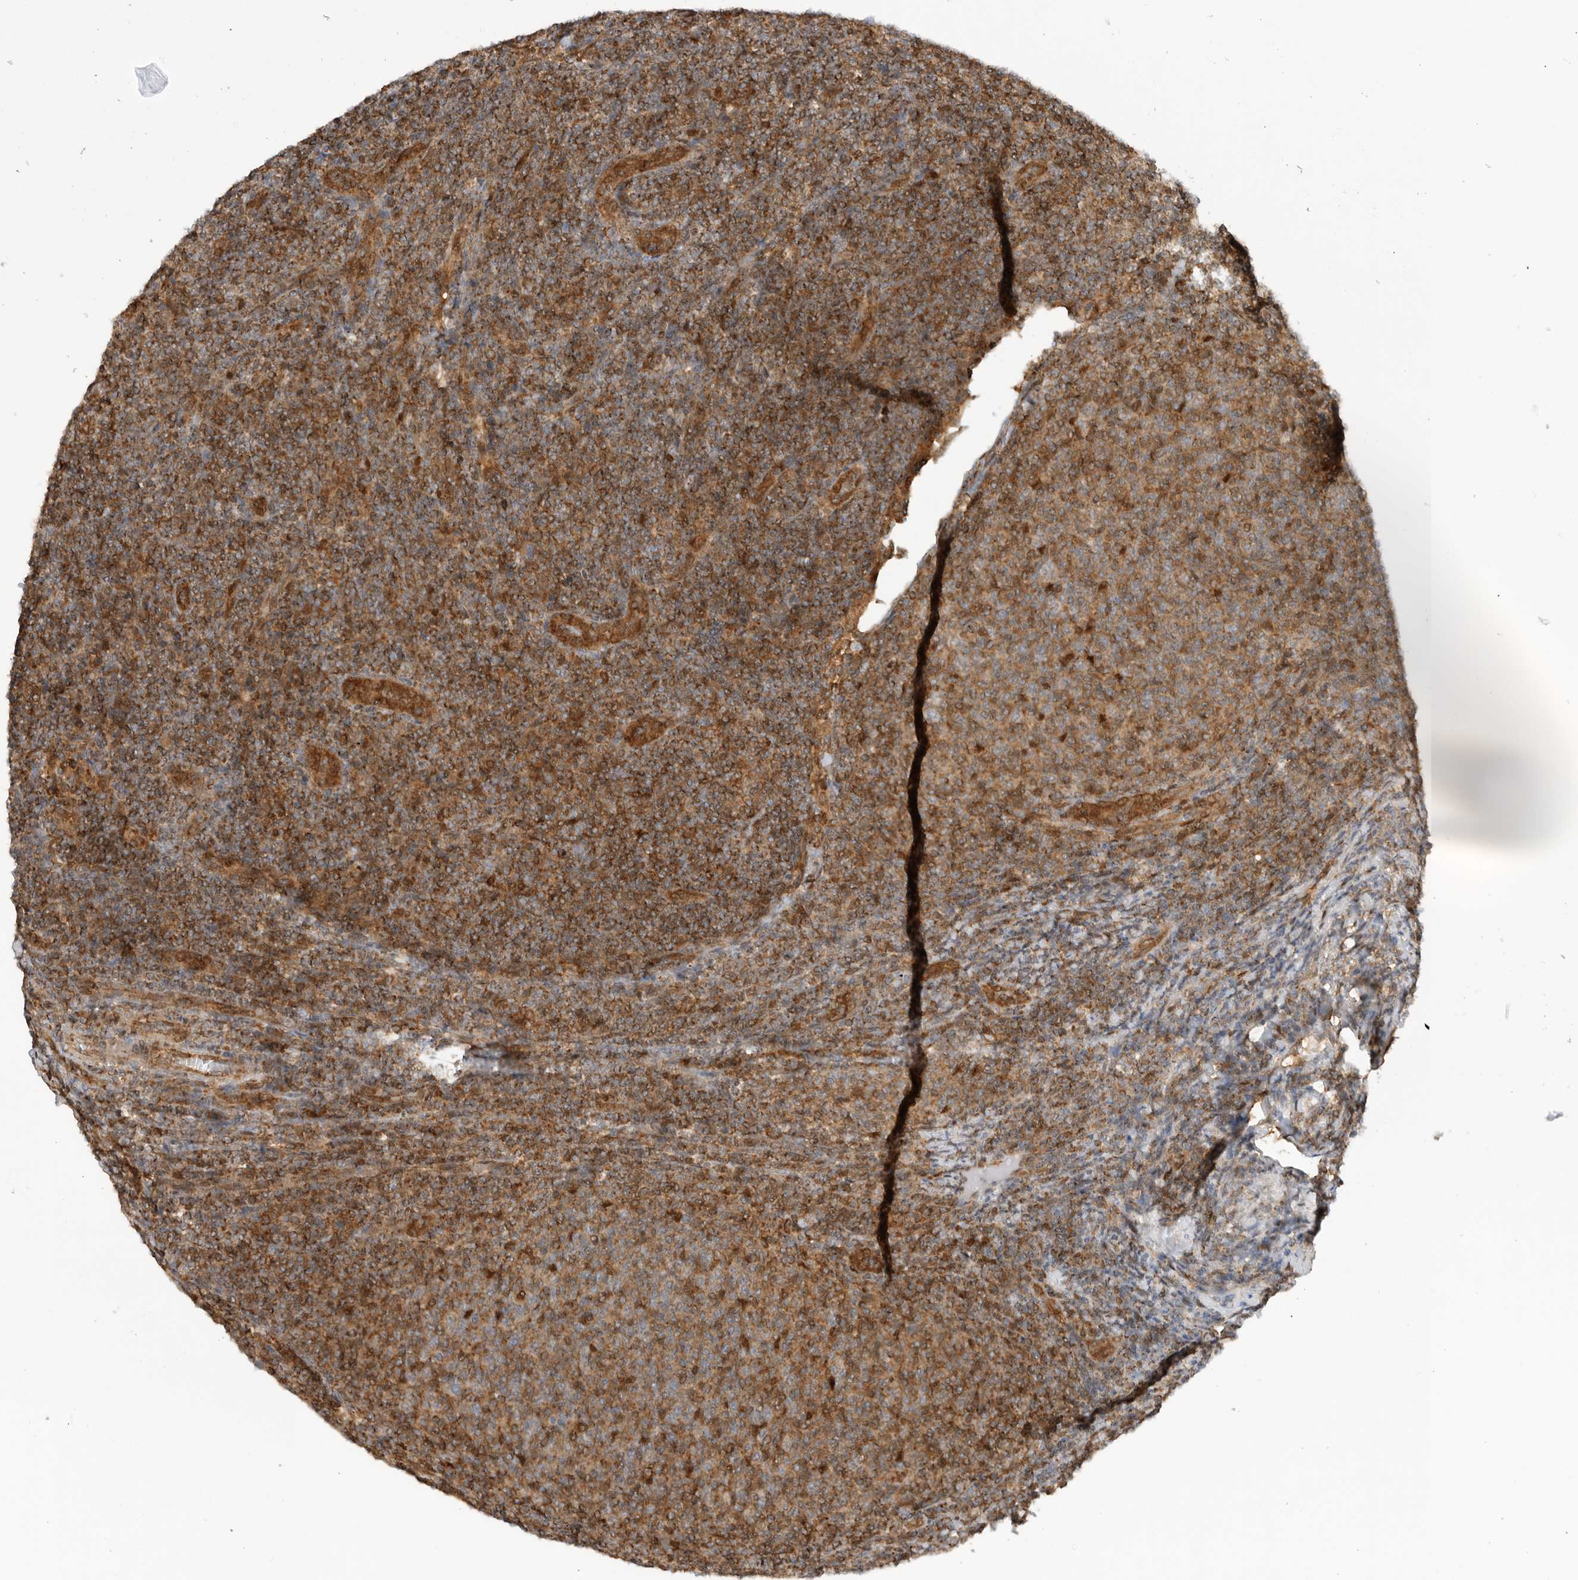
{"staining": {"intensity": "moderate", "quantity": ">75%", "location": "cytoplasmic/membranous"}, "tissue": "lymphoma", "cell_type": "Tumor cells", "image_type": "cancer", "snomed": [{"axis": "morphology", "description": "Malignant lymphoma, non-Hodgkin's type, Low grade"}, {"axis": "topography", "description": "Lymph node"}], "caption": "Immunohistochemical staining of human lymphoma displays moderate cytoplasmic/membranous protein staining in about >75% of tumor cells.", "gene": "DCAF8", "patient": {"sex": "male", "age": 66}}